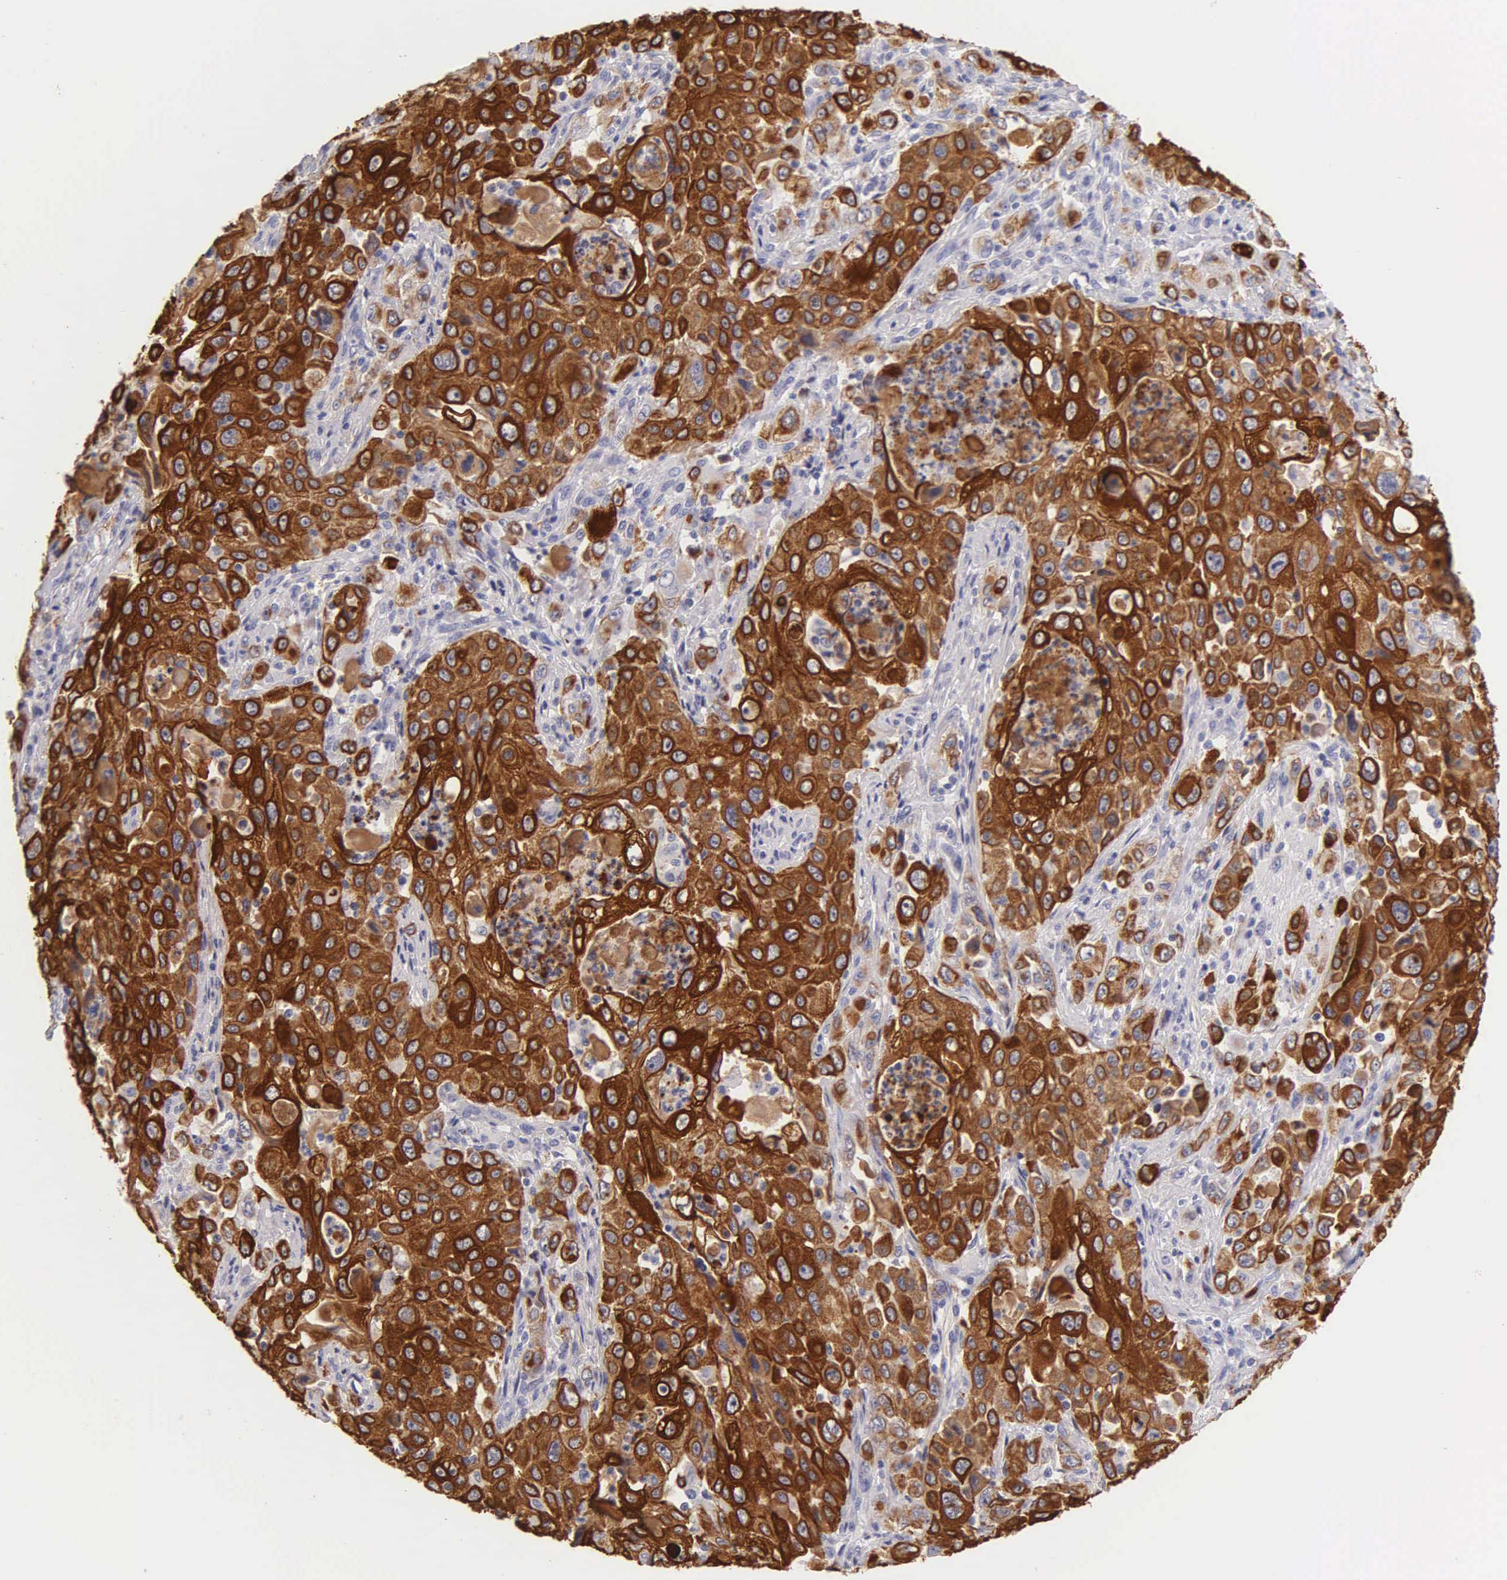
{"staining": {"intensity": "strong", "quantity": ">75%", "location": "cytoplasmic/membranous"}, "tissue": "pancreatic cancer", "cell_type": "Tumor cells", "image_type": "cancer", "snomed": [{"axis": "morphology", "description": "Adenocarcinoma, NOS"}, {"axis": "topography", "description": "Pancreas"}], "caption": "Protein analysis of pancreatic cancer (adenocarcinoma) tissue displays strong cytoplasmic/membranous staining in about >75% of tumor cells. (DAB IHC with brightfield microscopy, high magnification).", "gene": "KRT17", "patient": {"sex": "male", "age": 70}}